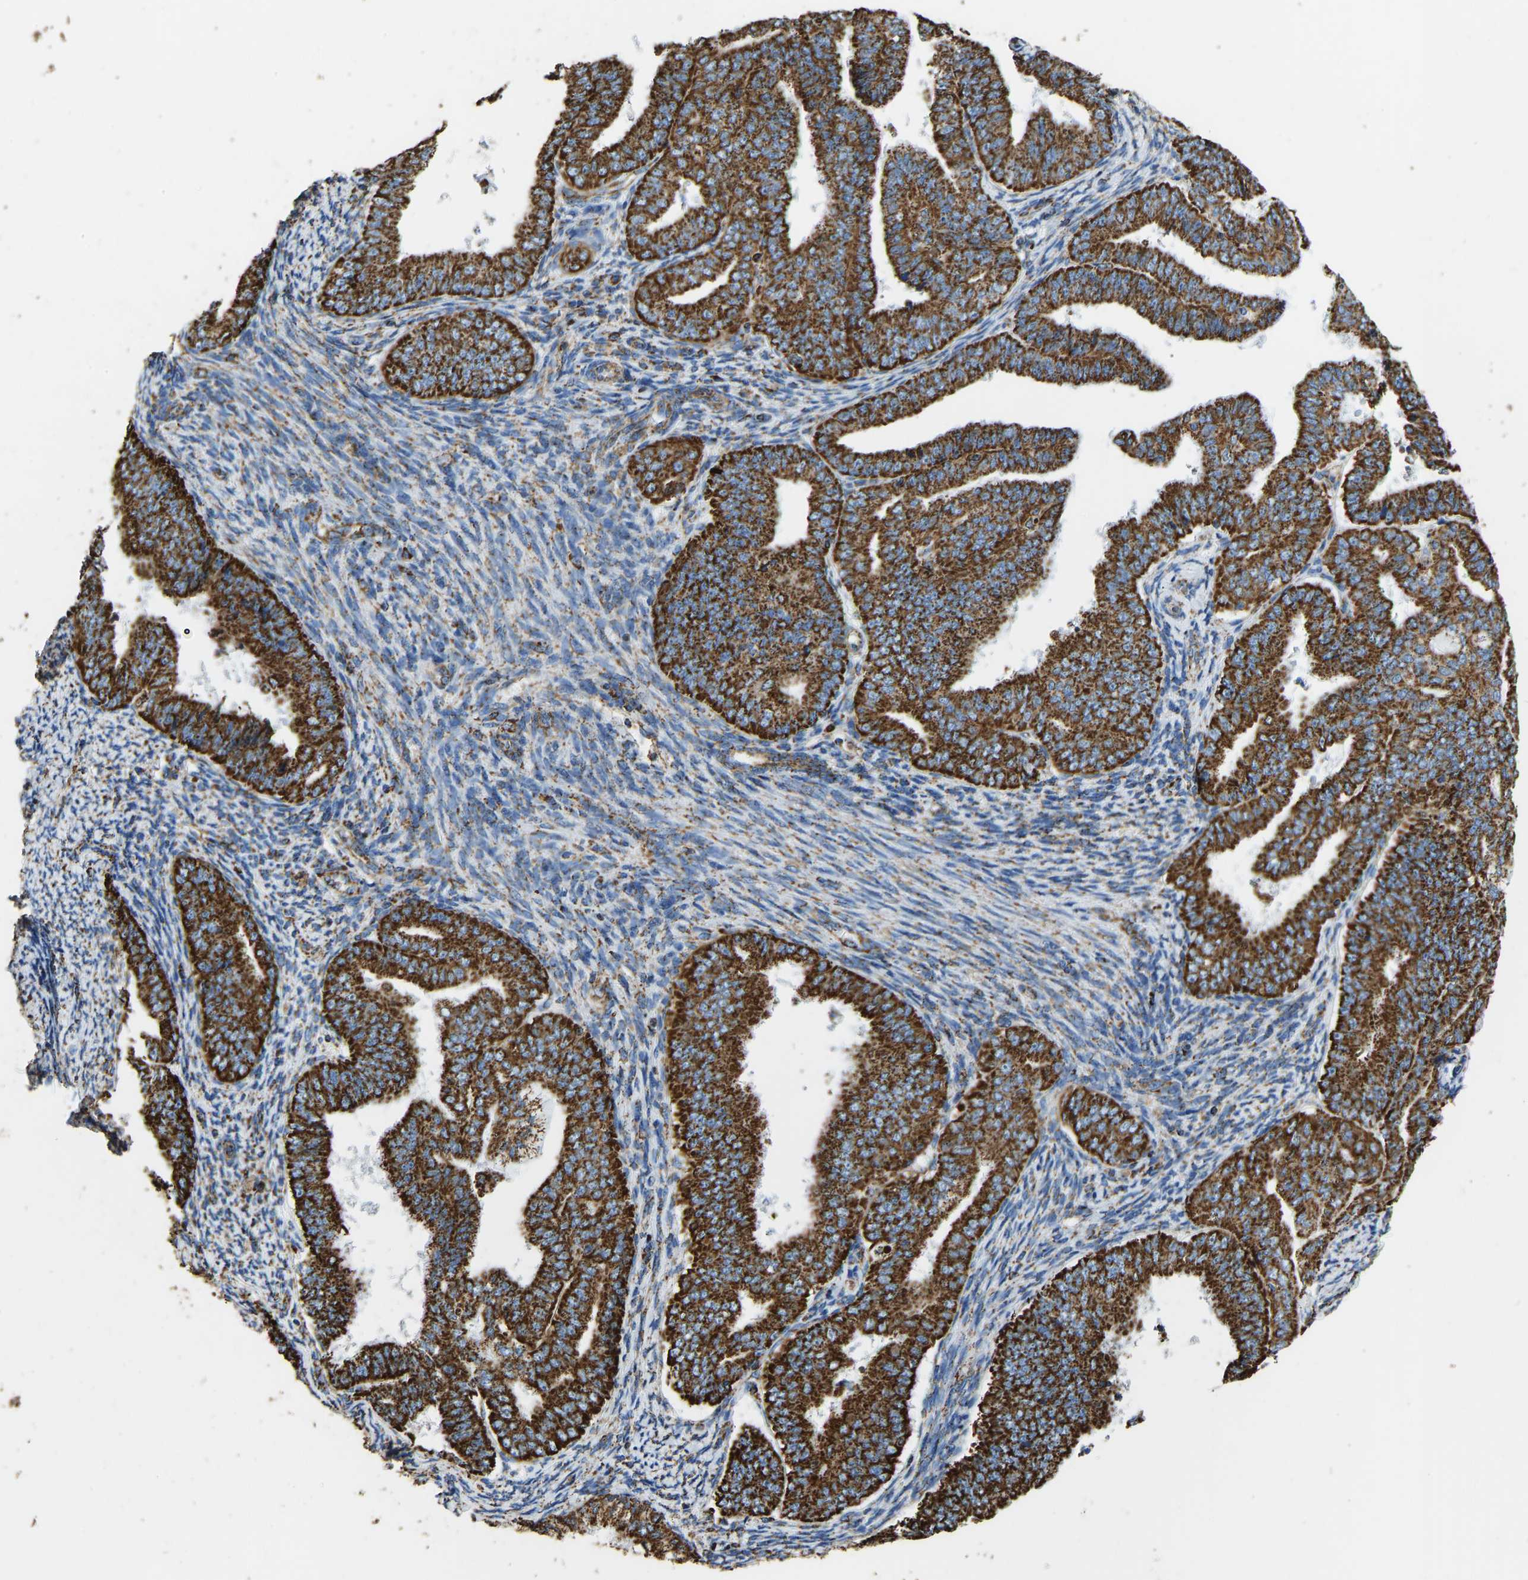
{"staining": {"intensity": "strong", "quantity": ">75%", "location": "cytoplasmic/membranous"}, "tissue": "endometrial cancer", "cell_type": "Tumor cells", "image_type": "cancer", "snomed": [{"axis": "morphology", "description": "Adenocarcinoma, NOS"}, {"axis": "topography", "description": "Endometrium"}], "caption": "IHC photomicrograph of endometrial cancer stained for a protein (brown), which demonstrates high levels of strong cytoplasmic/membranous staining in about >75% of tumor cells.", "gene": "IRX6", "patient": {"sex": "female", "age": 63}}